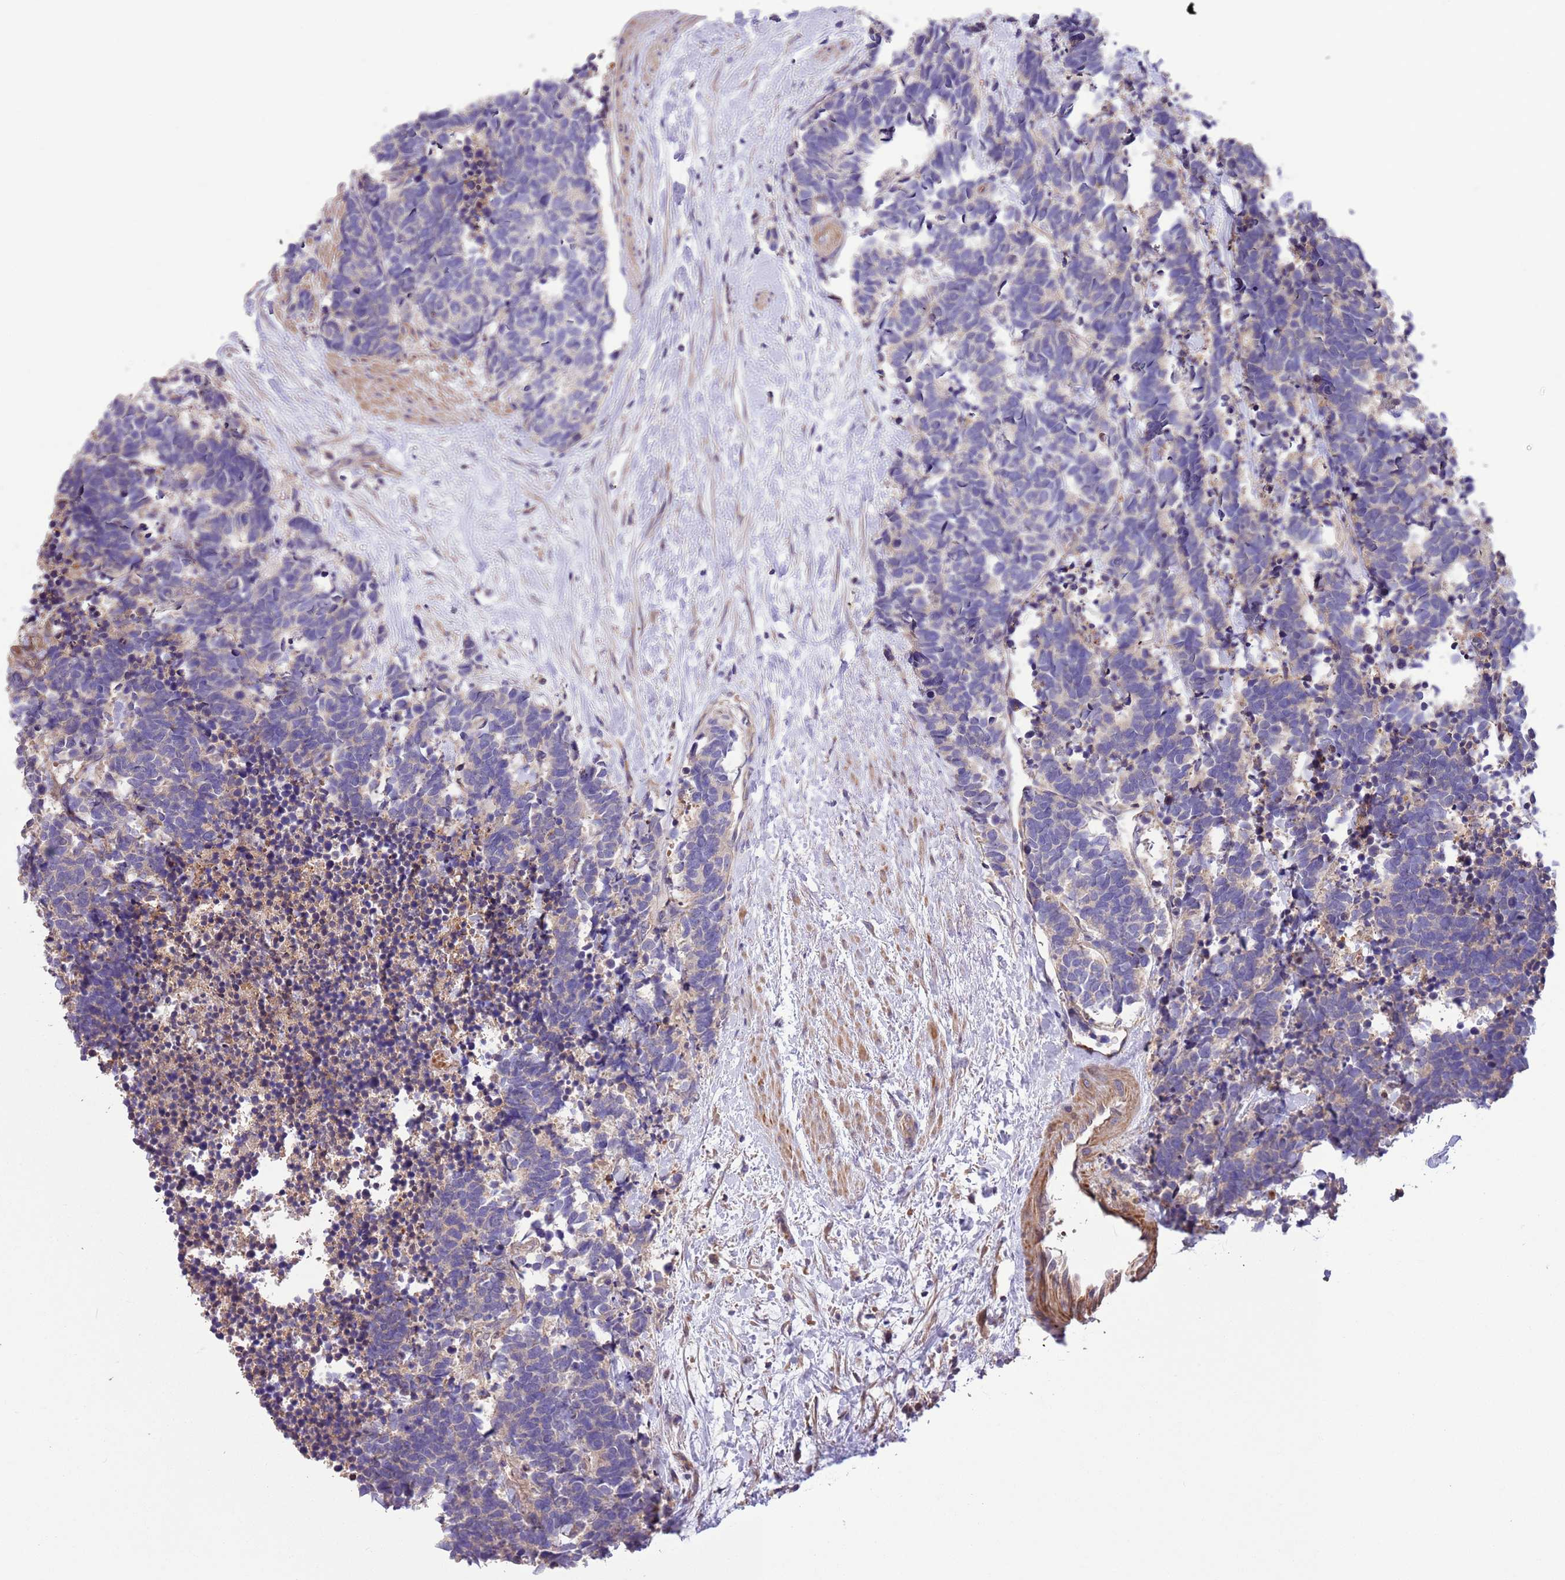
{"staining": {"intensity": "negative", "quantity": "none", "location": "none"}, "tissue": "carcinoid", "cell_type": "Tumor cells", "image_type": "cancer", "snomed": [{"axis": "morphology", "description": "Carcinoma, NOS"}, {"axis": "morphology", "description": "Carcinoid, malignant, NOS"}, {"axis": "topography", "description": "Prostate"}], "caption": "Immunohistochemistry of human carcinoid (malignant) exhibits no expression in tumor cells.", "gene": "FAM89B", "patient": {"sex": "male", "age": 57}}